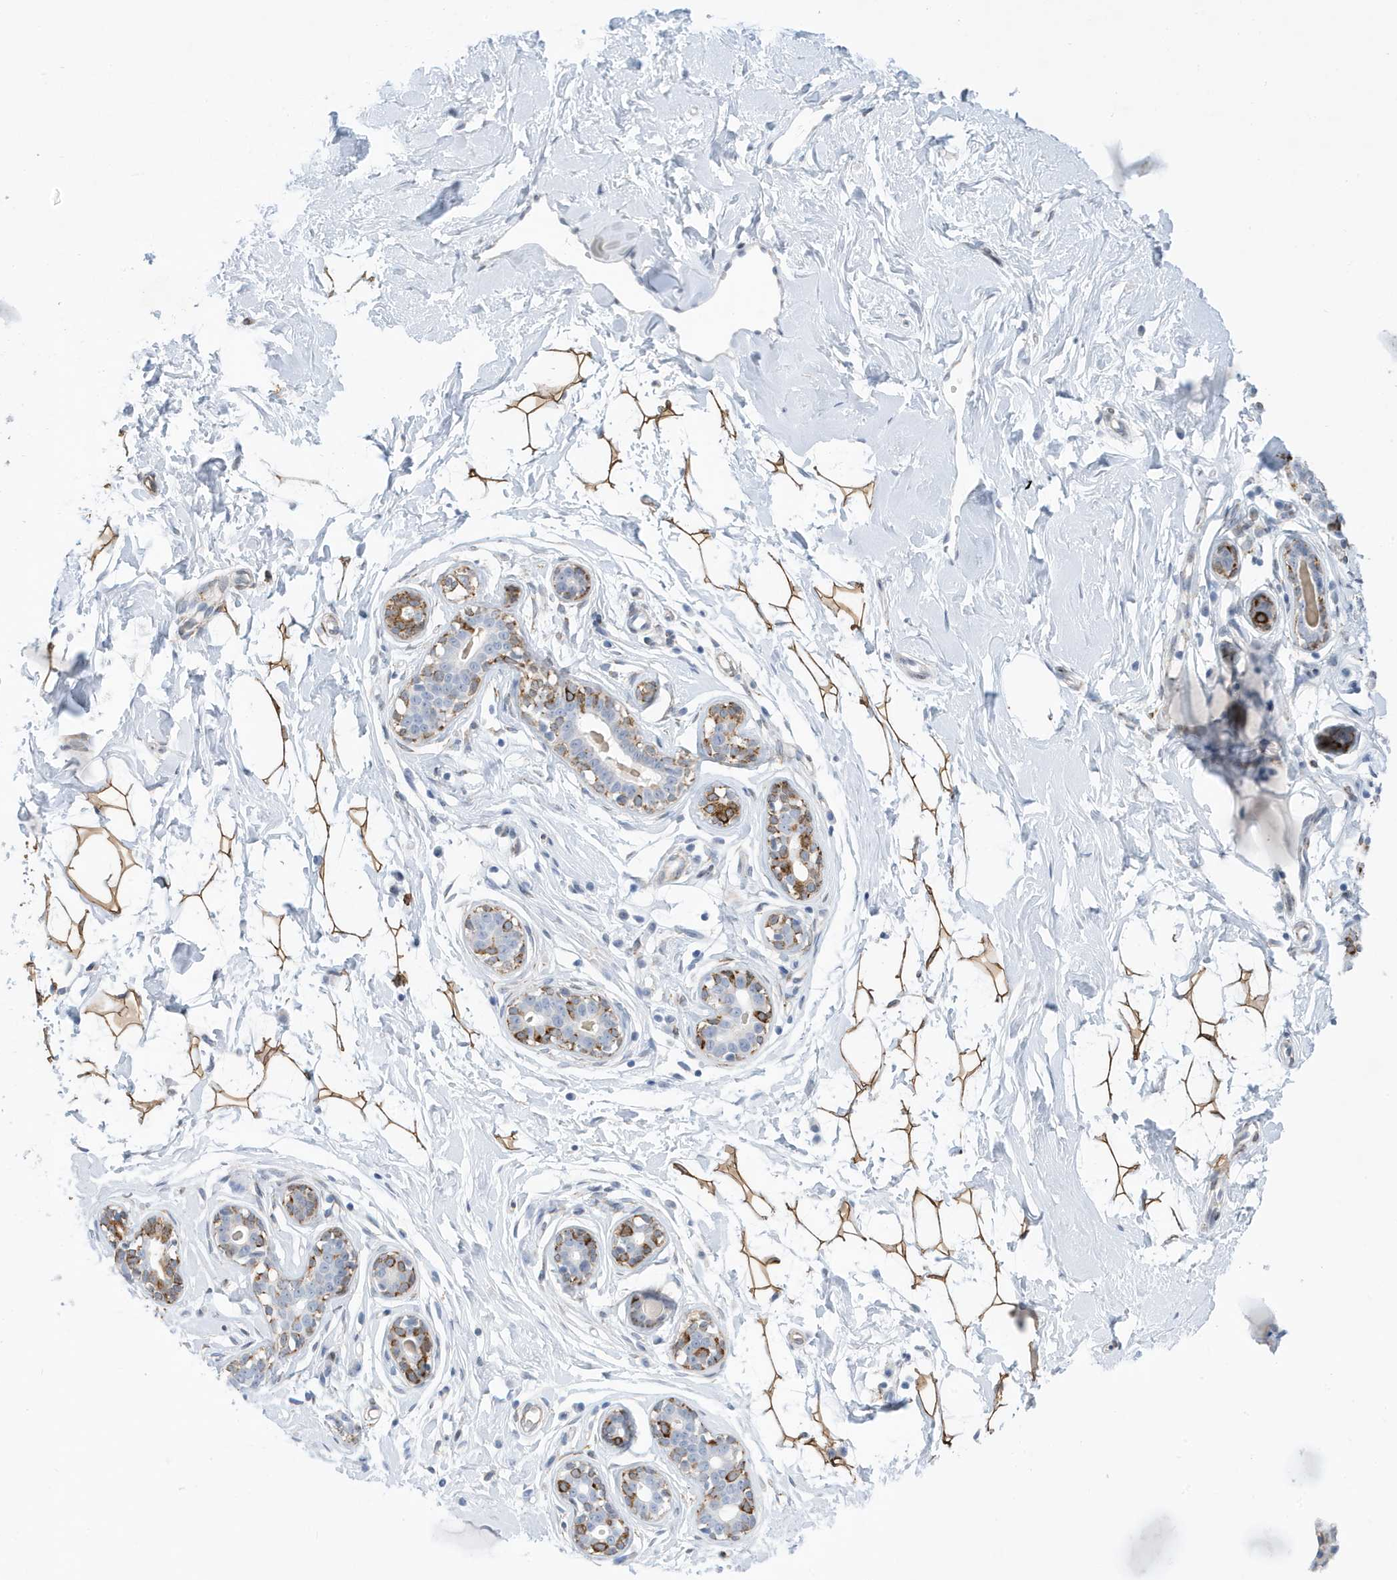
{"staining": {"intensity": "strong", "quantity": ">75%", "location": "cytoplasmic/membranous"}, "tissue": "breast", "cell_type": "Adipocytes", "image_type": "normal", "snomed": [{"axis": "morphology", "description": "Normal tissue, NOS"}, {"axis": "morphology", "description": "Adenoma, NOS"}, {"axis": "topography", "description": "Breast"}], "caption": "Protein staining displays strong cytoplasmic/membranous staining in approximately >75% of adipocytes in benign breast. (DAB IHC, brown staining for protein, blue staining for nuclei).", "gene": "SEMA3F", "patient": {"sex": "female", "age": 23}}